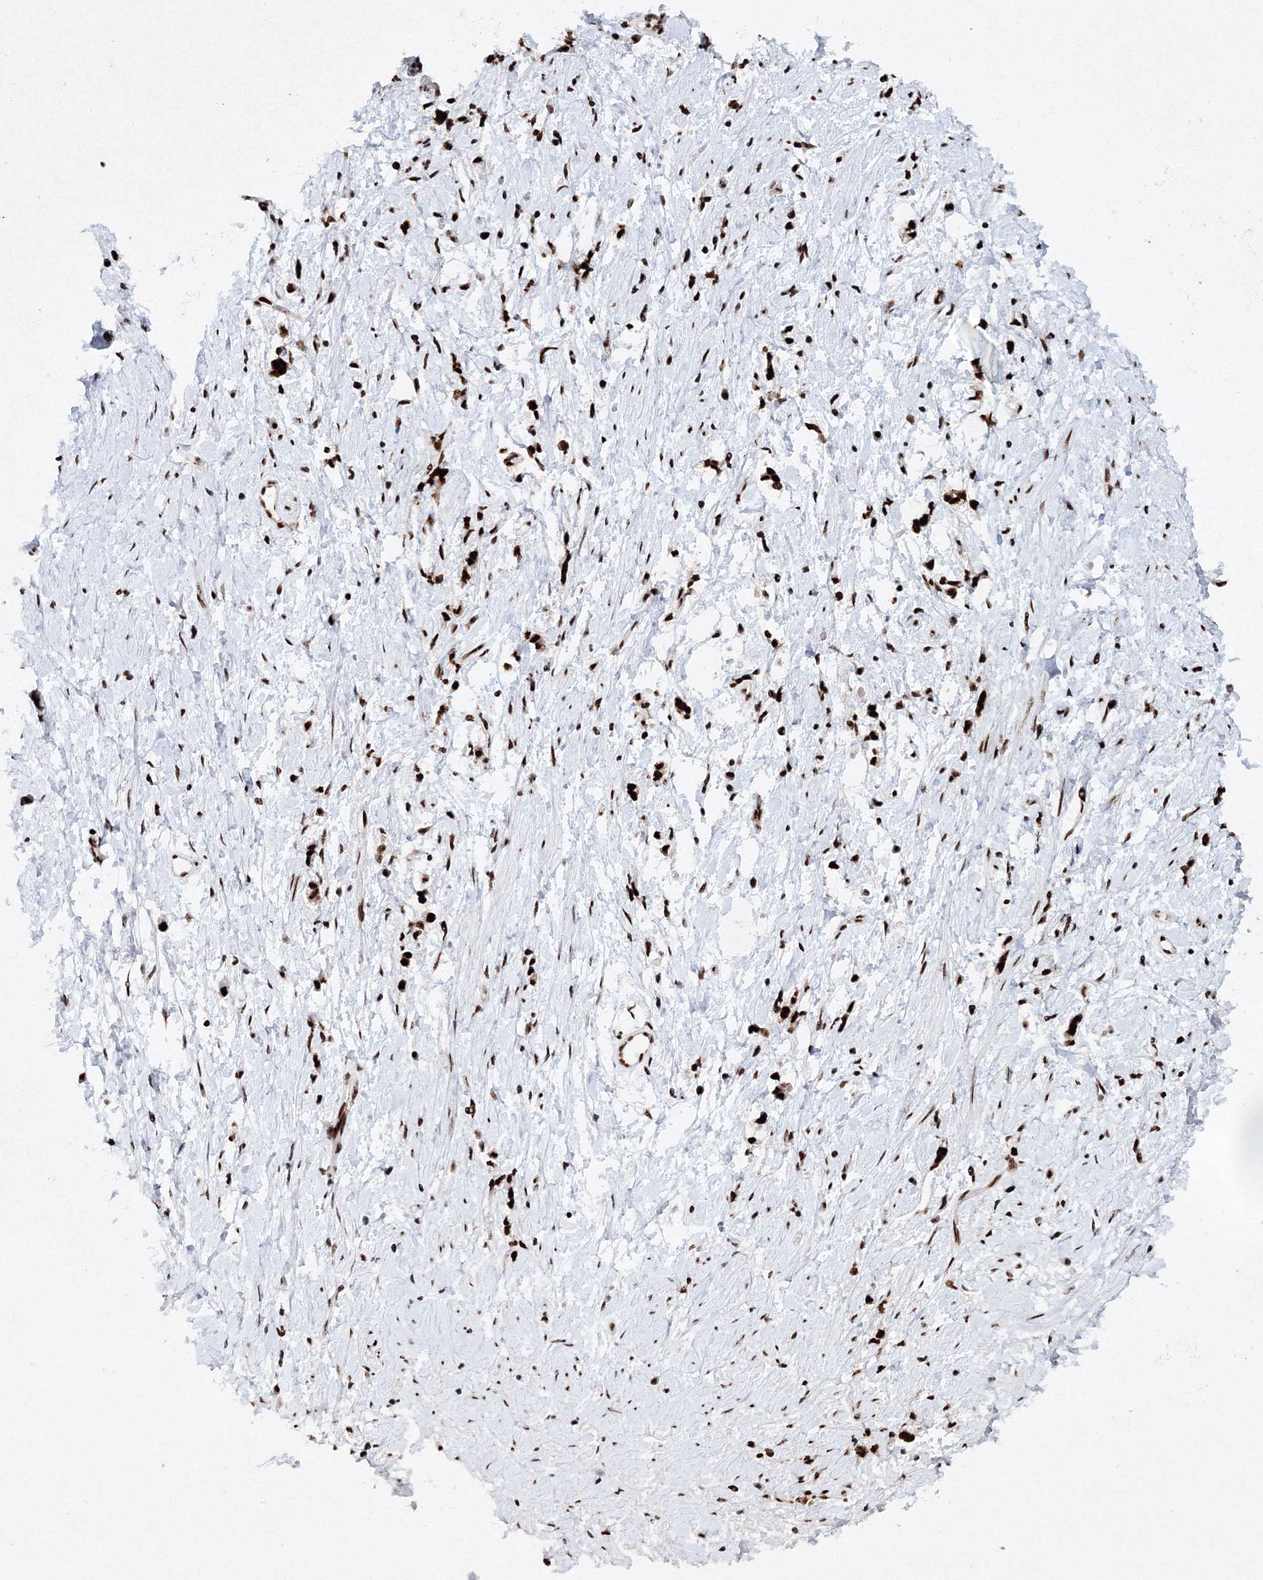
{"staining": {"intensity": "strong", "quantity": ">75%", "location": "nuclear"}, "tissue": "stomach cancer", "cell_type": "Tumor cells", "image_type": "cancer", "snomed": [{"axis": "morphology", "description": "Adenocarcinoma, NOS"}, {"axis": "topography", "description": "Stomach"}], "caption": "High-power microscopy captured an immunohistochemistry histopathology image of stomach adenocarcinoma, revealing strong nuclear staining in about >75% of tumor cells. The staining is performed using DAB (3,3'-diaminobenzidine) brown chromogen to label protein expression. The nuclei are counter-stained blue using hematoxylin.", "gene": "SNRPC", "patient": {"sex": "female", "age": 60}}